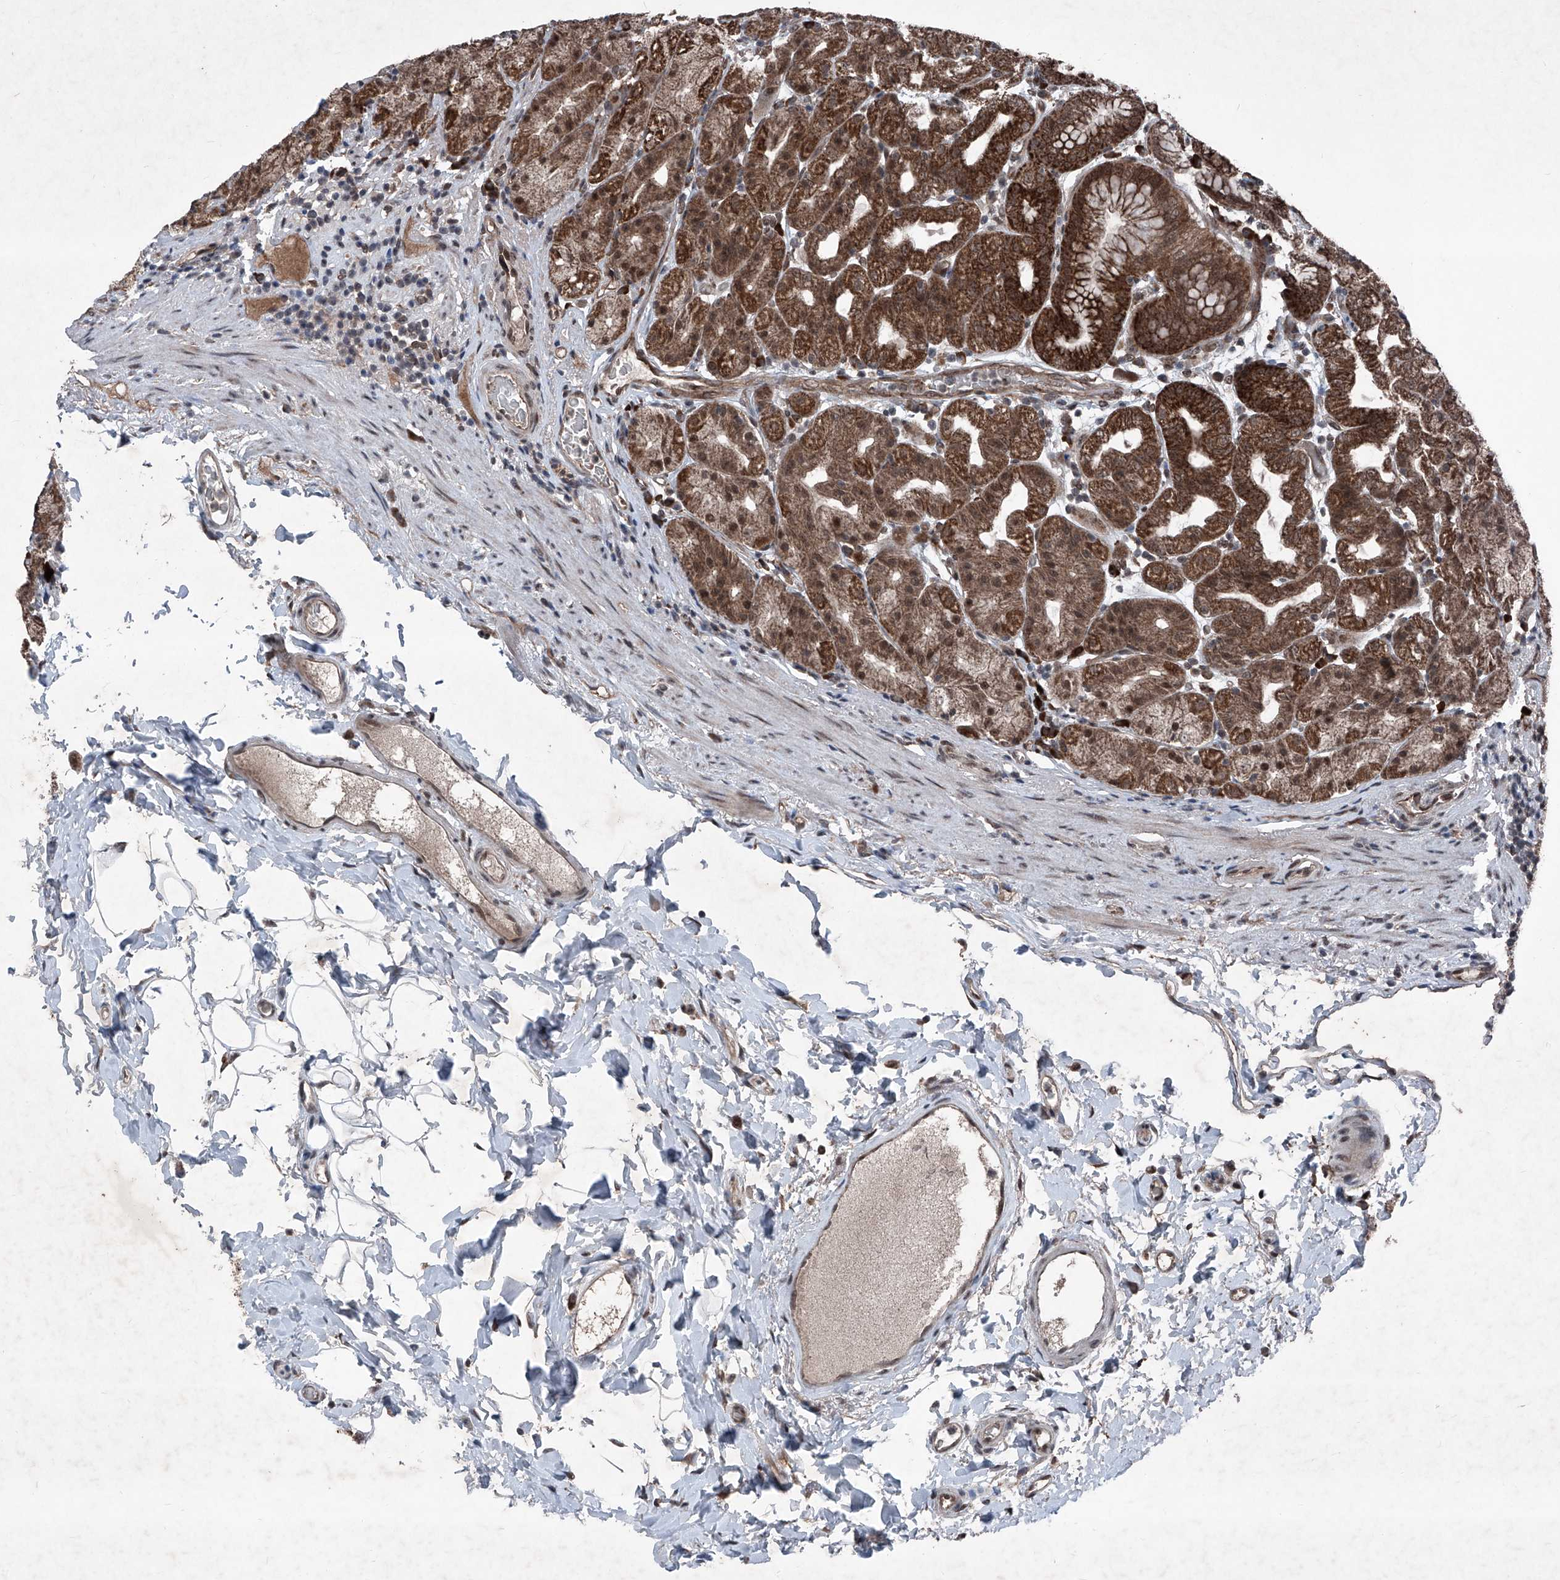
{"staining": {"intensity": "strong", "quantity": ">75%", "location": "cytoplasmic/membranous,nuclear"}, "tissue": "stomach", "cell_type": "Glandular cells", "image_type": "normal", "snomed": [{"axis": "morphology", "description": "Normal tissue, NOS"}, {"axis": "topography", "description": "Stomach, upper"}], "caption": "Immunohistochemical staining of benign stomach demonstrates high levels of strong cytoplasmic/membranous,nuclear positivity in about >75% of glandular cells.", "gene": "COA7", "patient": {"sex": "male", "age": 68}}